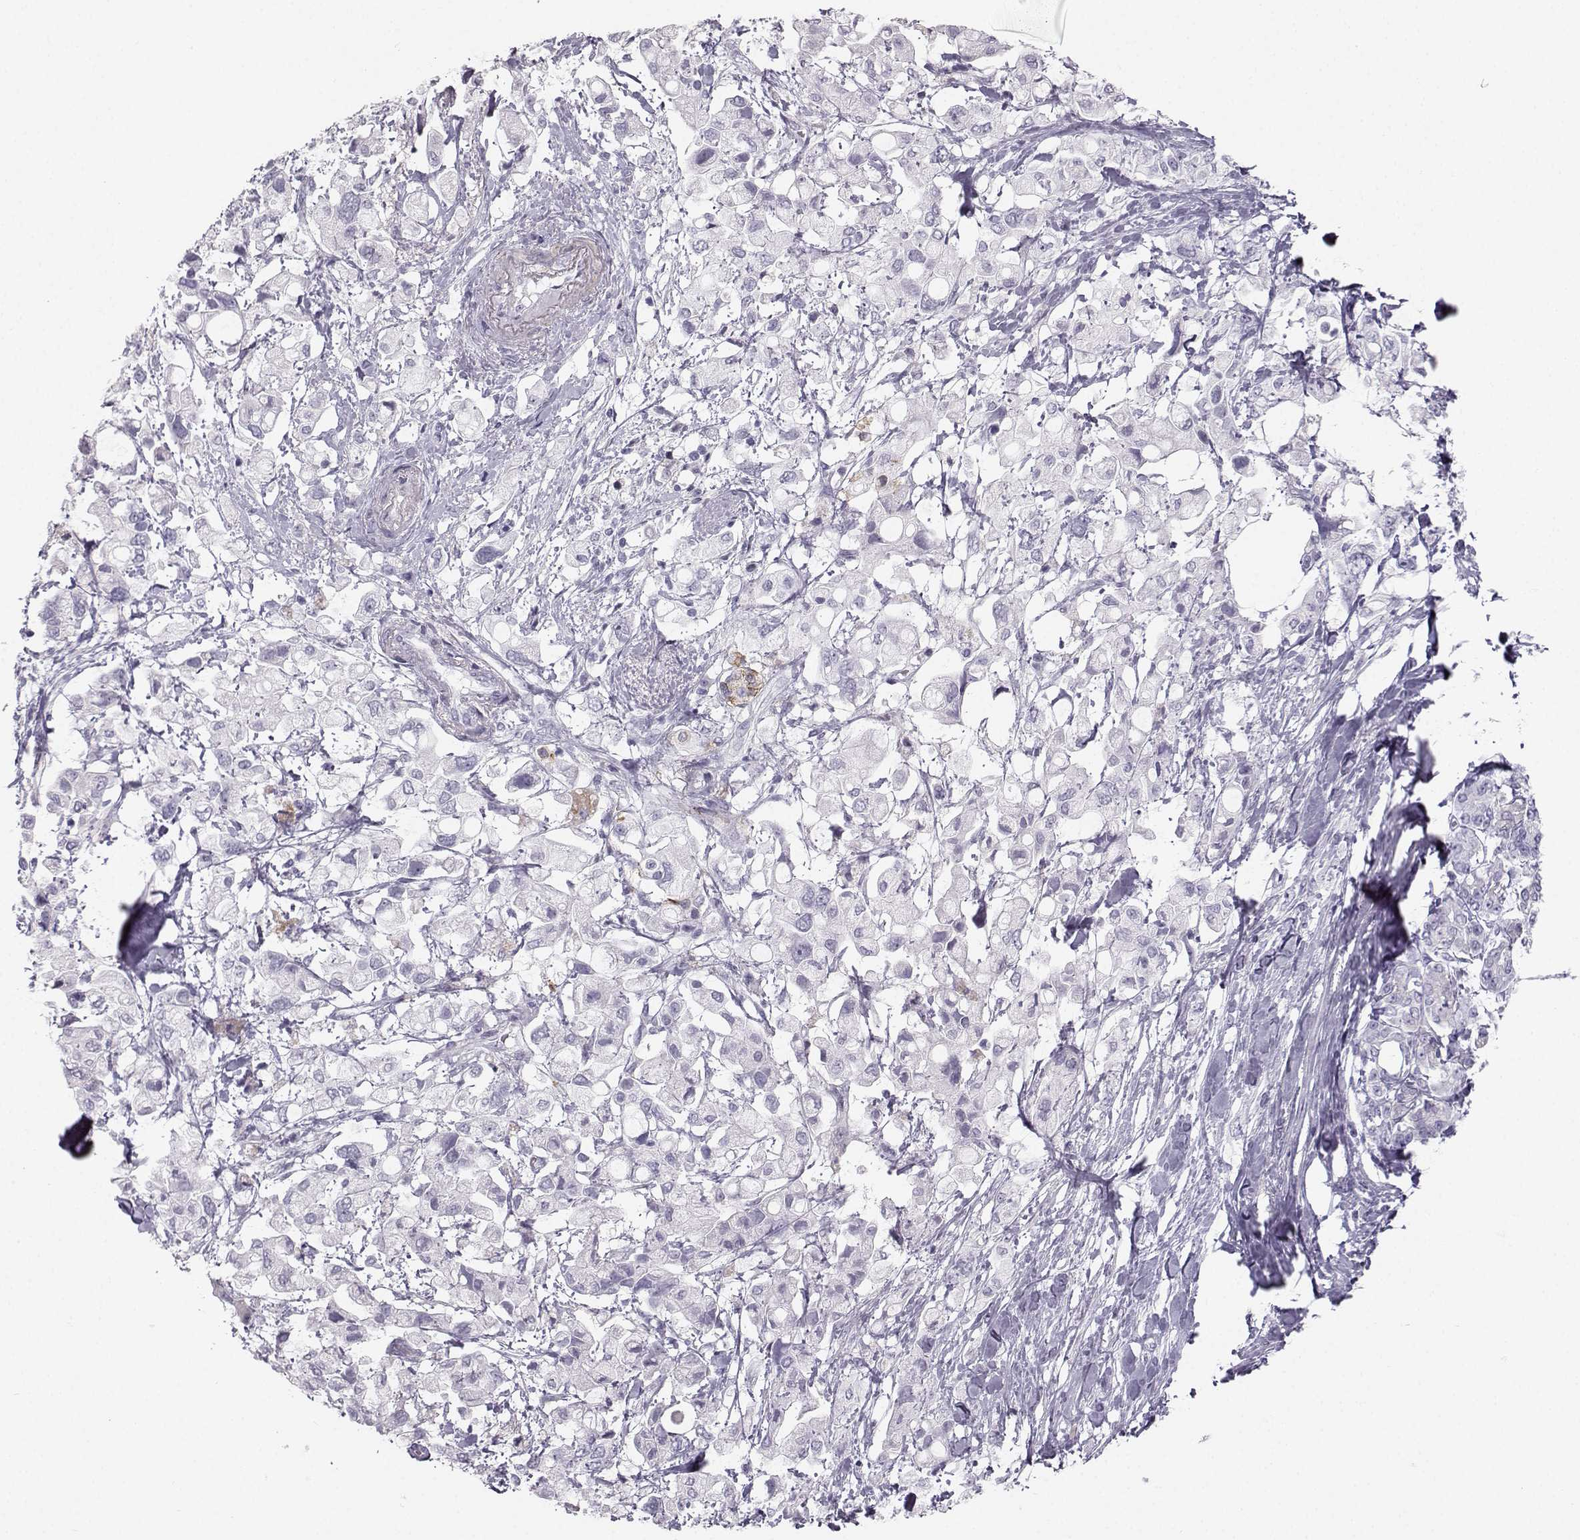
{"staining": {"intensity": "negative", "quantity": "none", "location": "none"}, "tissue": "pancreatic cancer", "cell_type": "Tumor cells", "image_type": "cancer", "snomed": [{"axis": "morphology", "description": "Adenocarcinoma, NOS"}, {"axis": "topography", "description": "Pancreas"}], "caption": "Photomicrograph shows no protein positivity in tumor cells of pancreatic adenocarcinoma tissue.", "gene": "CASR", "patient": {"sex": "female", "age": 56}}